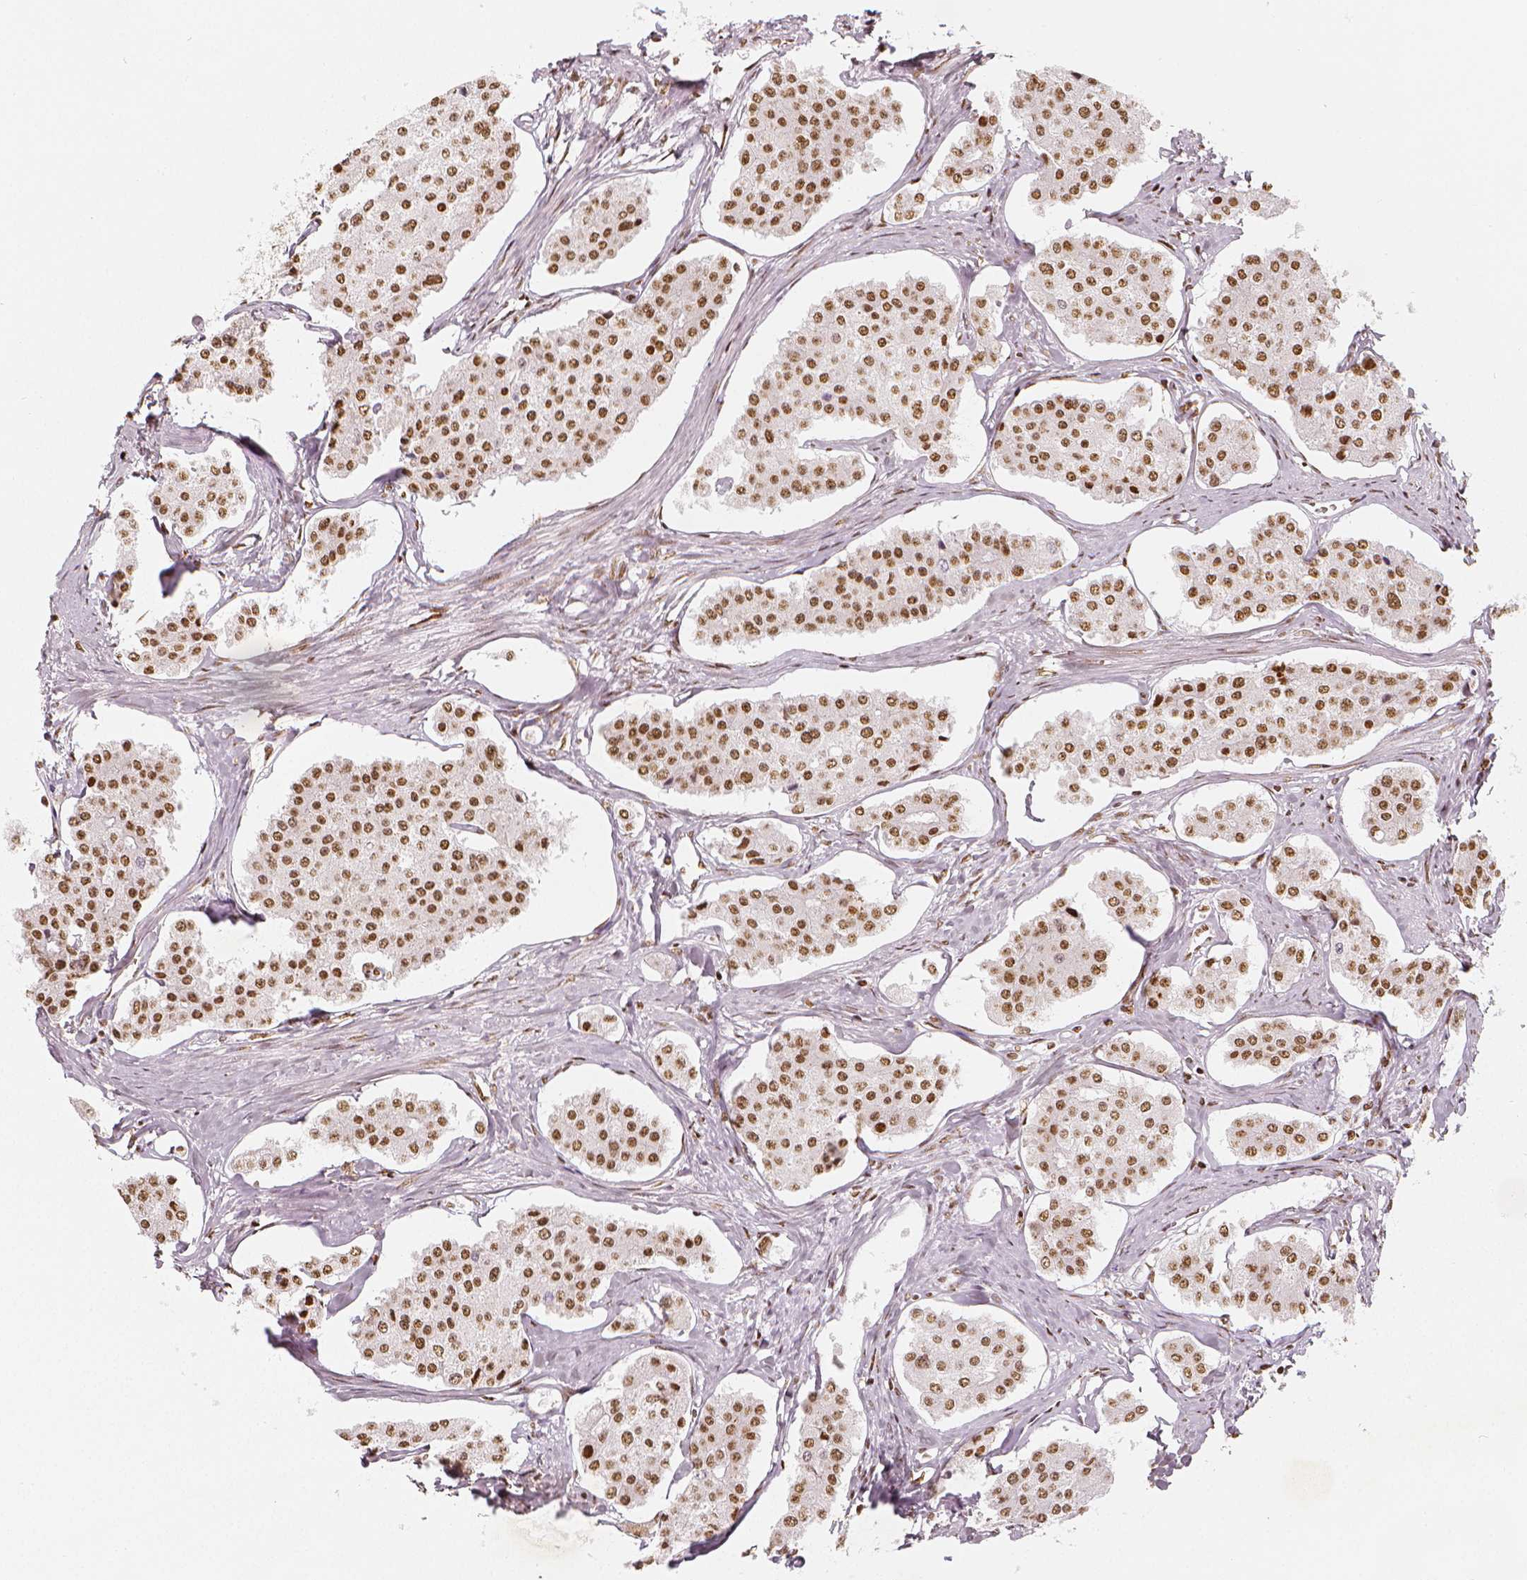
{"staining": {"intensity": "moderate", "quantity": ">75%", "location": "nuclear"}, "tissue": "carcinoid", "cell_type": "Tumor cells", "image_type": "cancer", "snomed": [{"axis": "morphology", "description": "Carcinoid, malignant, NOS"}, {"axis": "topography", "description": "Small intestine"}], "caption": "High-magnification brightfield microscopy of malignant carcinoid stained with DAB (brown) and counterstained with hematoxylin (blue). tumor cells exhibit moderate nuclear expression is seen in about>75% of cells.", "gene": "KDM5B", "patient": {"sex": "female", "age": 65}}